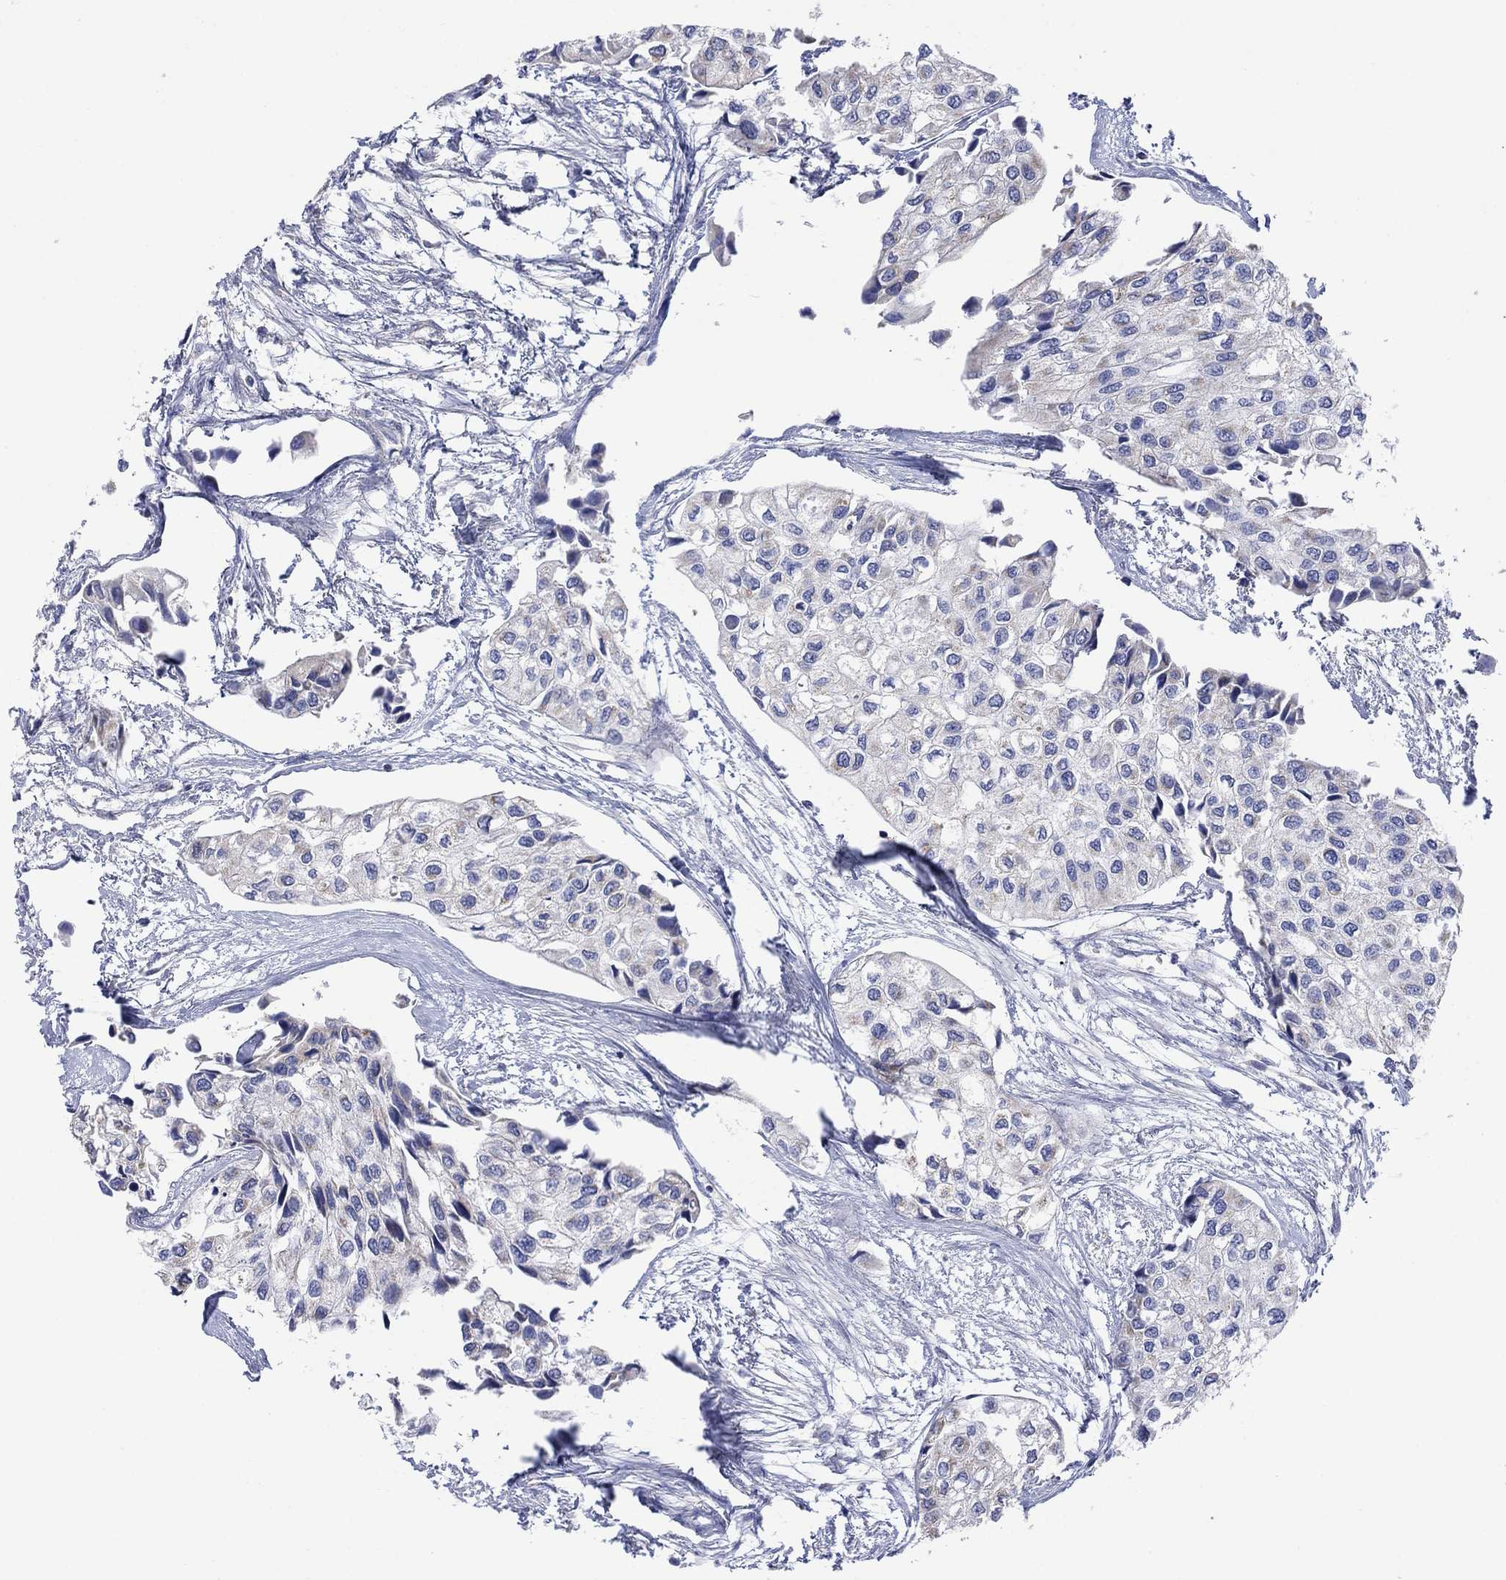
{"staining": {"intensity": "weak", "quantity": "25%-75%", "location": "cytoplasmic/membranous"}, "tissue": "urothelial cancer", "cell_type": "Tumor cells", "image_type": "cancer", "snomed": [{"axis": "morphology", "description": "Urothelial carcinoma, High grade"}, {"axis": "topography", "description": "Urinary bladder"}], "caption": "Urothelial cancer stained with a protein marker shows weak staining in tumor cells.", "gene": "CLVS1", "patient": {"sex": "male", "age": 73}}